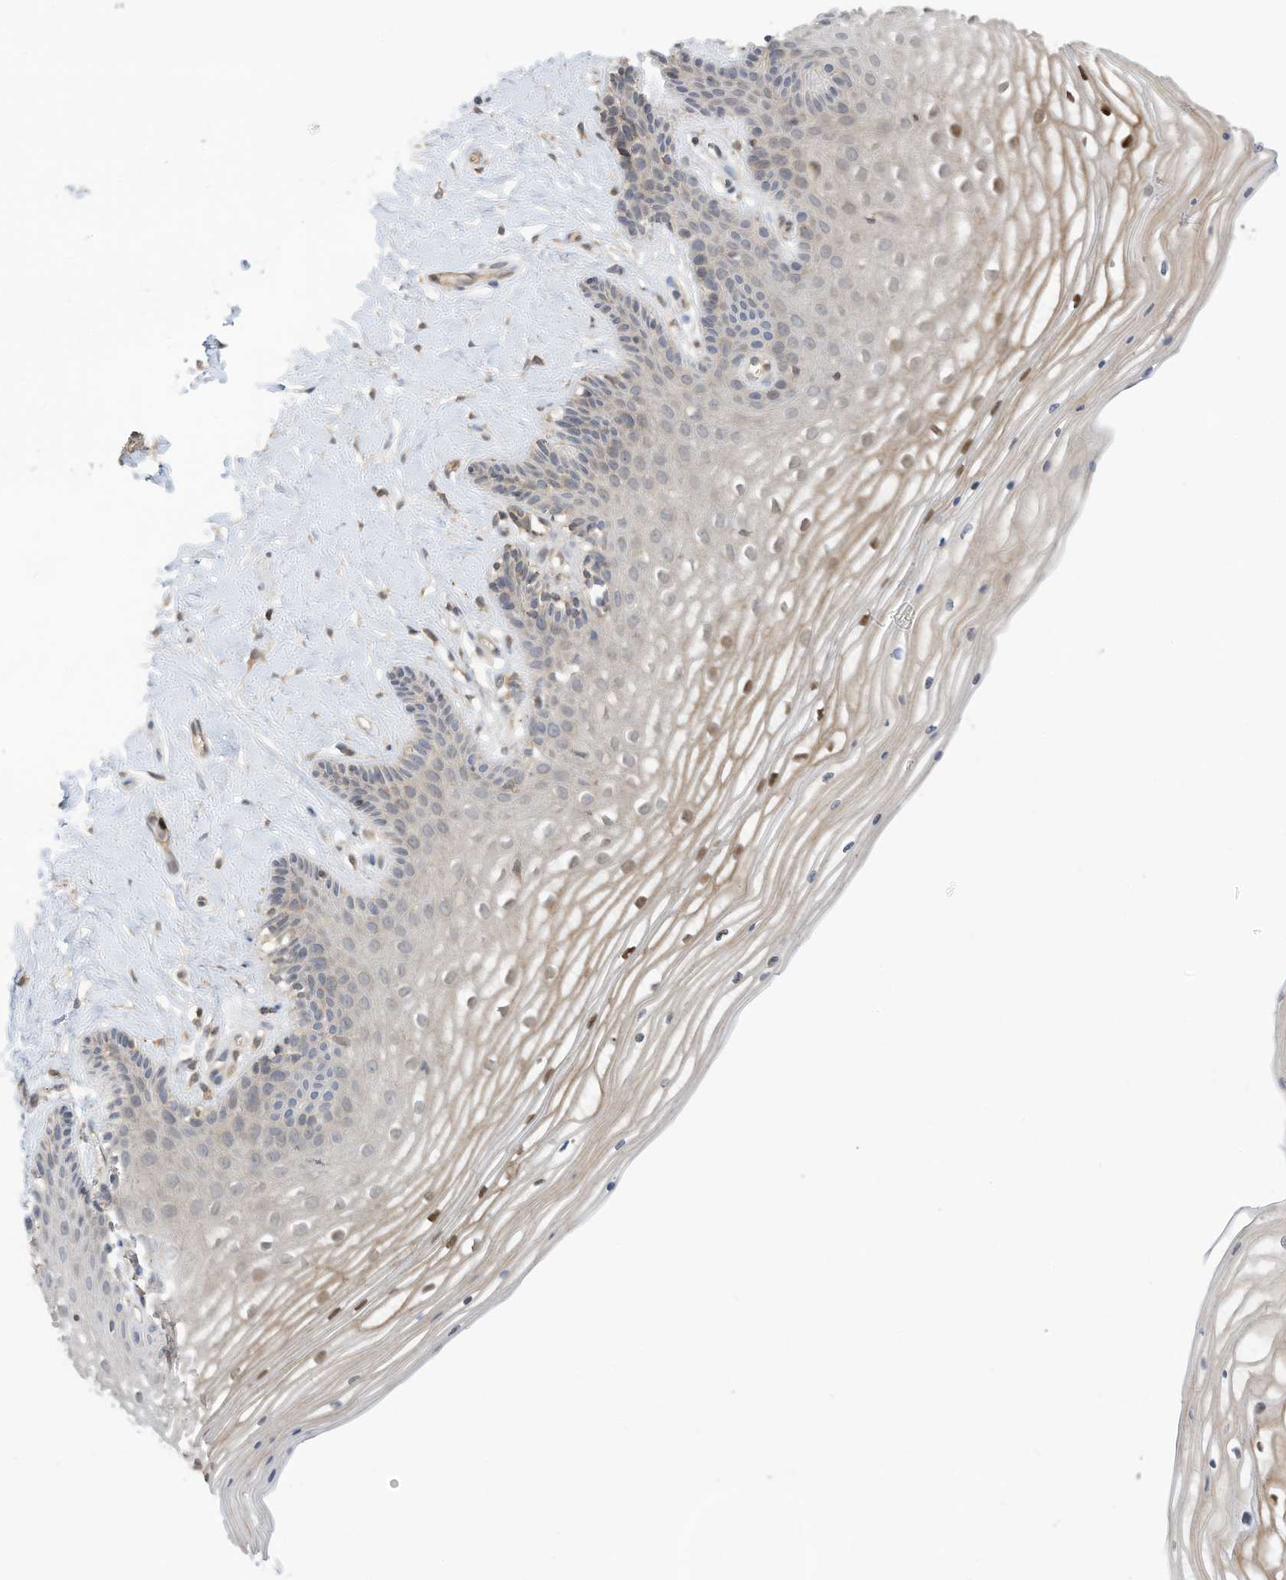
{"staining": {"intensity": "weak", "quantity": "25%-75%", "location": "cytoplasmic/membranous,nuclear"}, "tissue": "vagina", "cell_type": "Squamous epithelial cells", "image_type": "normal", "snomed": [{"axis": "morphology", "description": "Normal tissue, NOS"}, {"axis": "topography", "description": "Vagina"}, {"axis": "topography", "description": "Cervix"}], "caption": "Immunohistochemical staining of benign human vagina demonstrates 25%-75% levels of weak cytoplasmic/membranous,nuclear protein staining in about 25%-75% of squamous epithelial cells.", "gene": "REC8", "patient": {"sex": "female", "age": 40}}